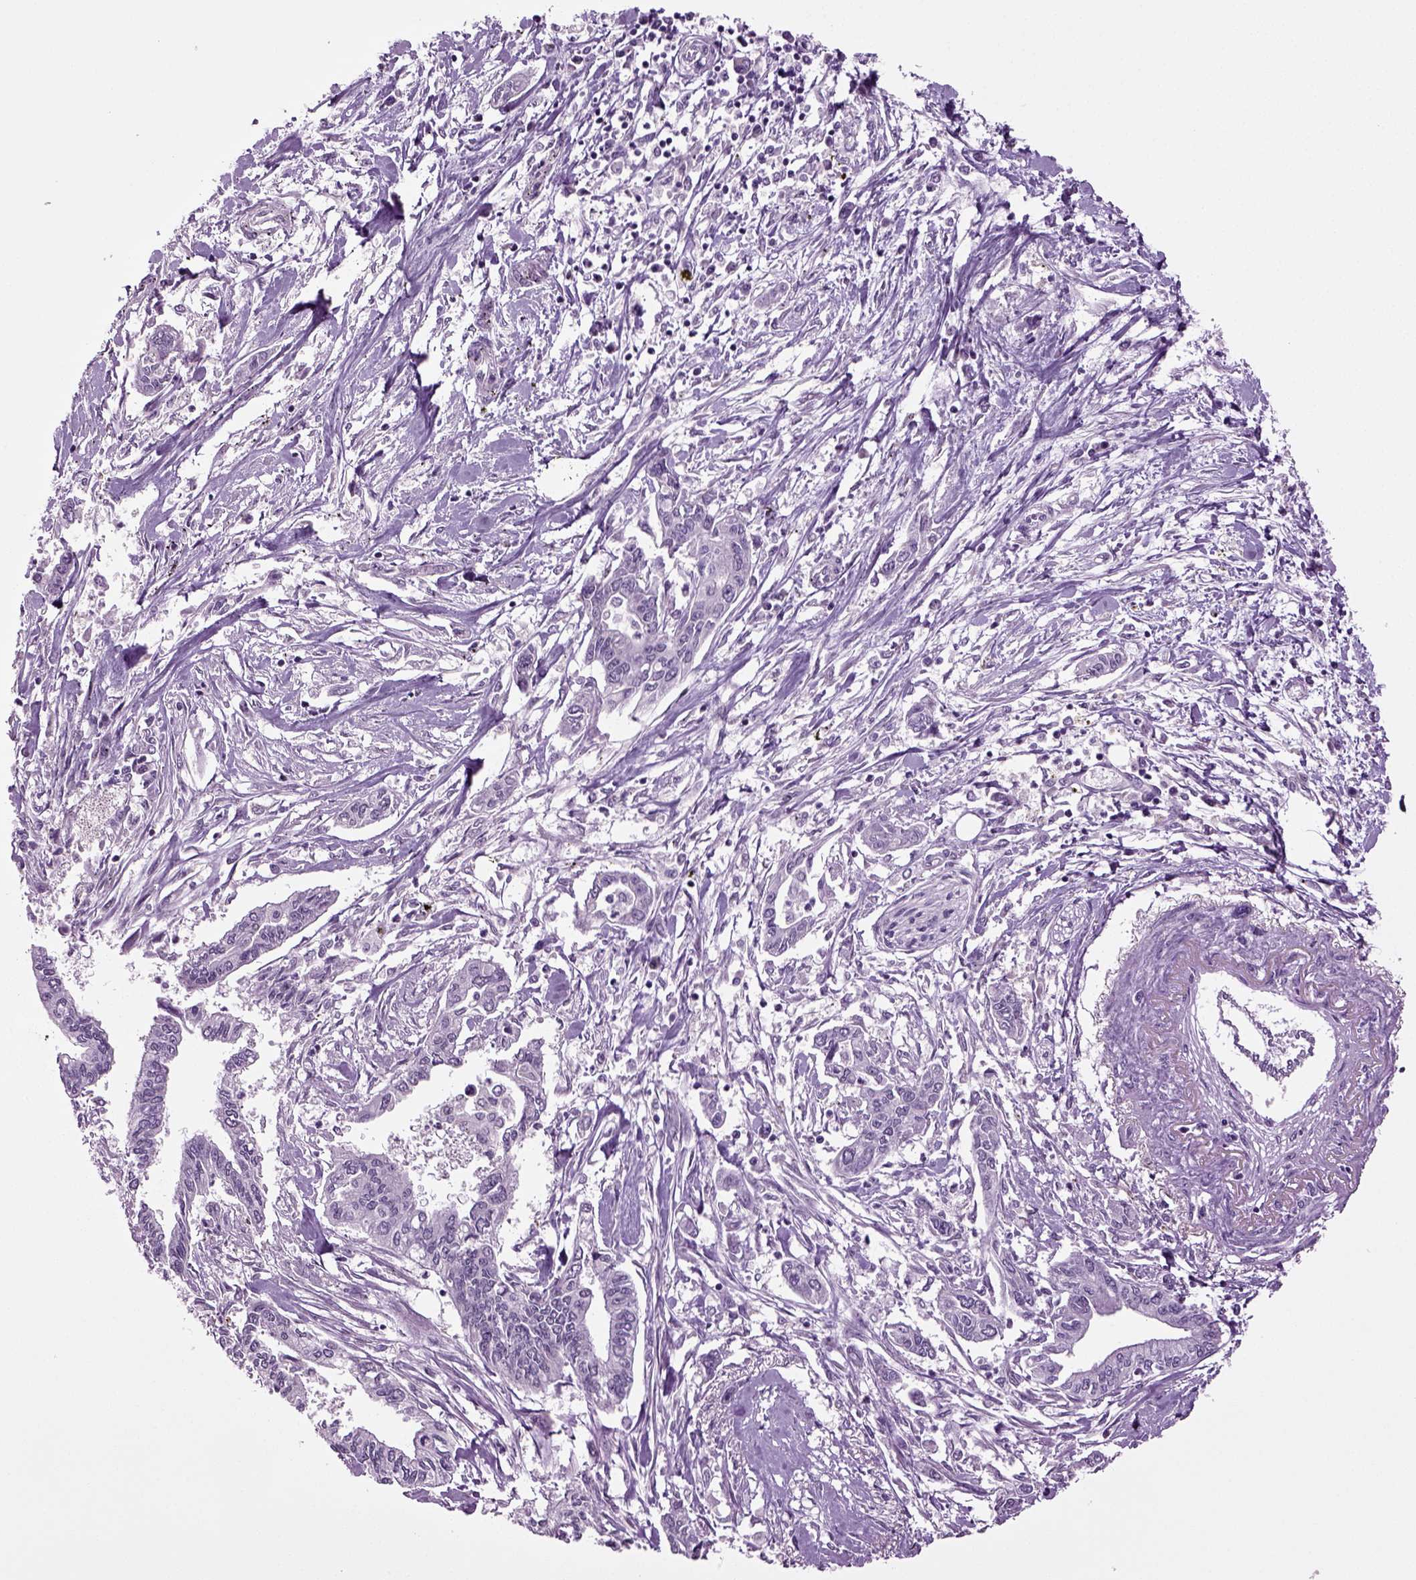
{"staining": {"intensity": "negative", "quantity": "none", "location": "none"}, "tissue": "pancreatic cancer", "cell_type": "Tumor cells", "image_type": "cancer", "snomed": [{"axis": "morphology", "description": "Adenocarcinoma, NOS"}, {"axis": "topography", "description": "Pancreas"}], "caption": "Tumor cells are negative for brown protein staining in pancreatic cancer (adenocarcinoma).", "gene": "PLCH2", "patient": {"sex": "male", "age": 60}}